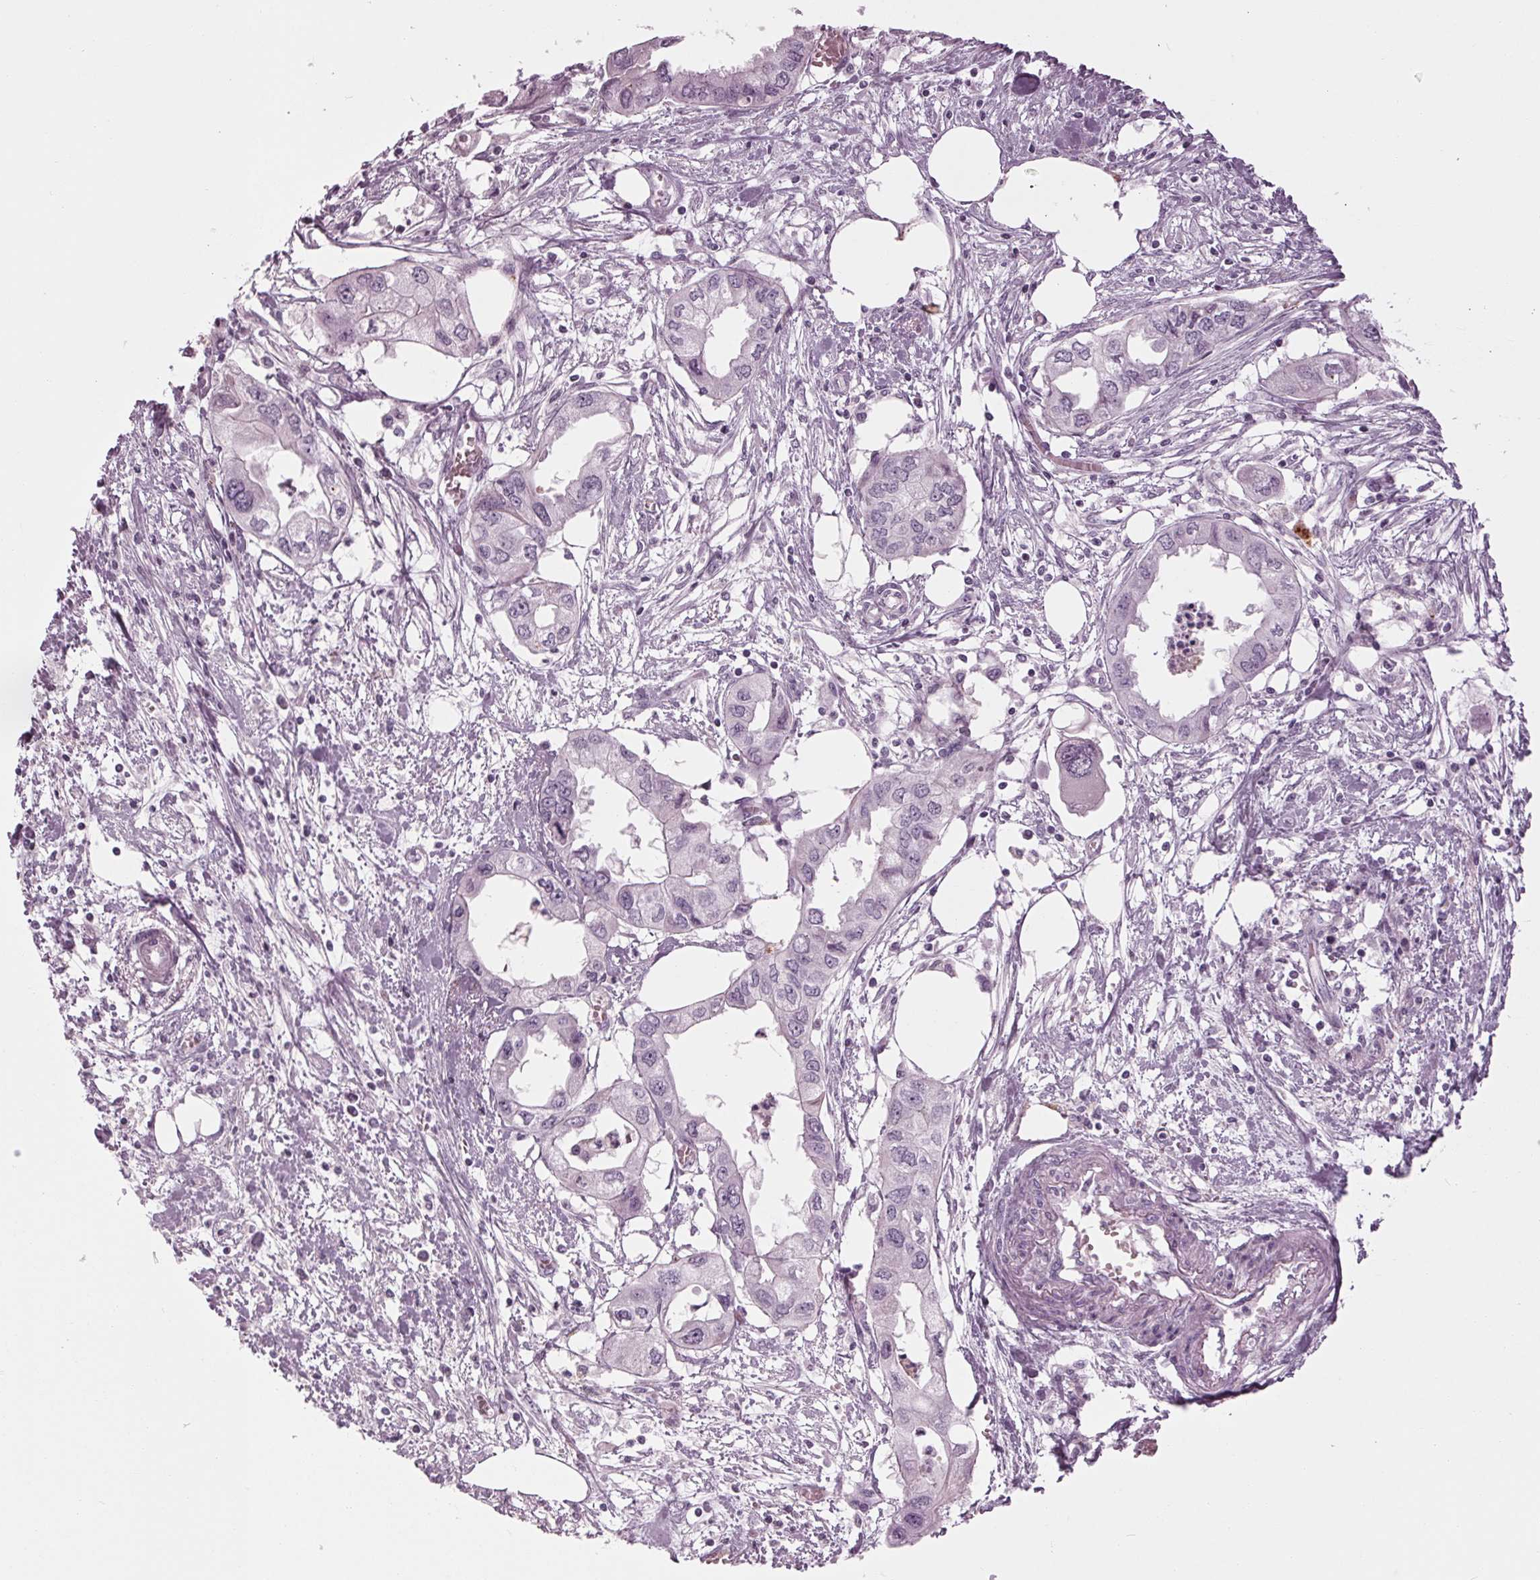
{"staining": {"intensity": "negative", "quantity": "none", "location": "none"}, "tissue": "endometrial cancer", "cell_type": "Tumor cells", "image_type": "cancer", "snomed": [{"axis": "morphology", "description": "Adenocarcinoma, NOS"}, {"axis": "morphology", "description": "Adenocarcinoma, metastatic, NOS"}, {"axis": "topography", "description": "Adipose tissue"}, {"axis": "topography", "description": "Endometrium"}], "caption": "The micrograph reveals no significant positivity in tumor cells of endometrial adenocarcinoma.", "gene": "CYP3A43", "patient": {"sex": "female", "age": 67}}